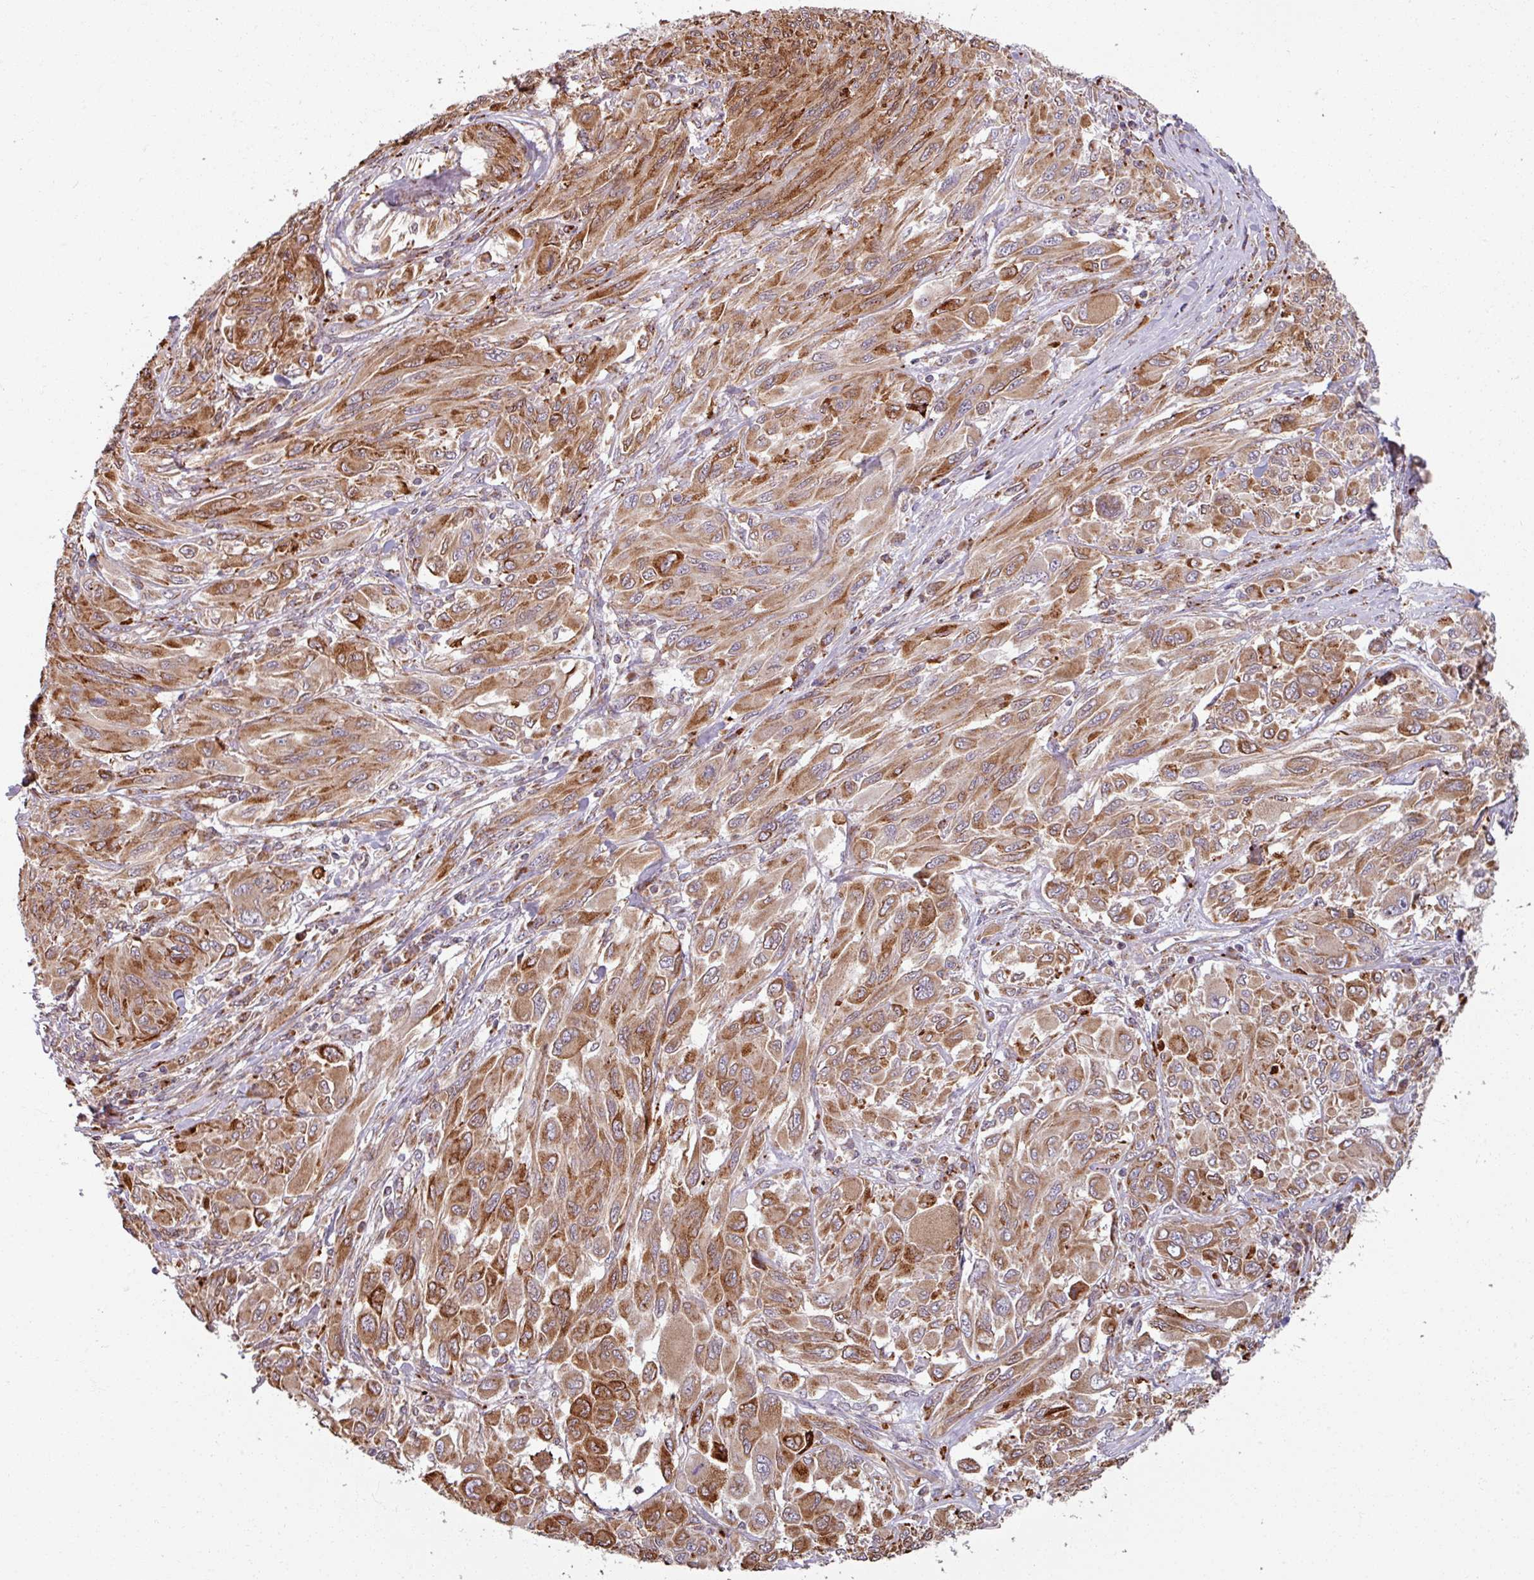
{"staining": {"intensity": "moderate", "quantity": ">75%", "location": "cytoplasmic/membranous"}, "tissue": "melanoma", "cell_type": "Tumor cells", "image_type": "cancer", "snomed": [{"axis": "morphology", "description": "Malignant melanoma, NOS"}, {"axis": "topography", "description": "Skin"}], "caption": "Melanoma stained for a protein reveals moderate cytoplasmic/membranous positivity in tumor cells.", "gene": "MAGT1", "patient": {"sex": "female", "age": 91}}